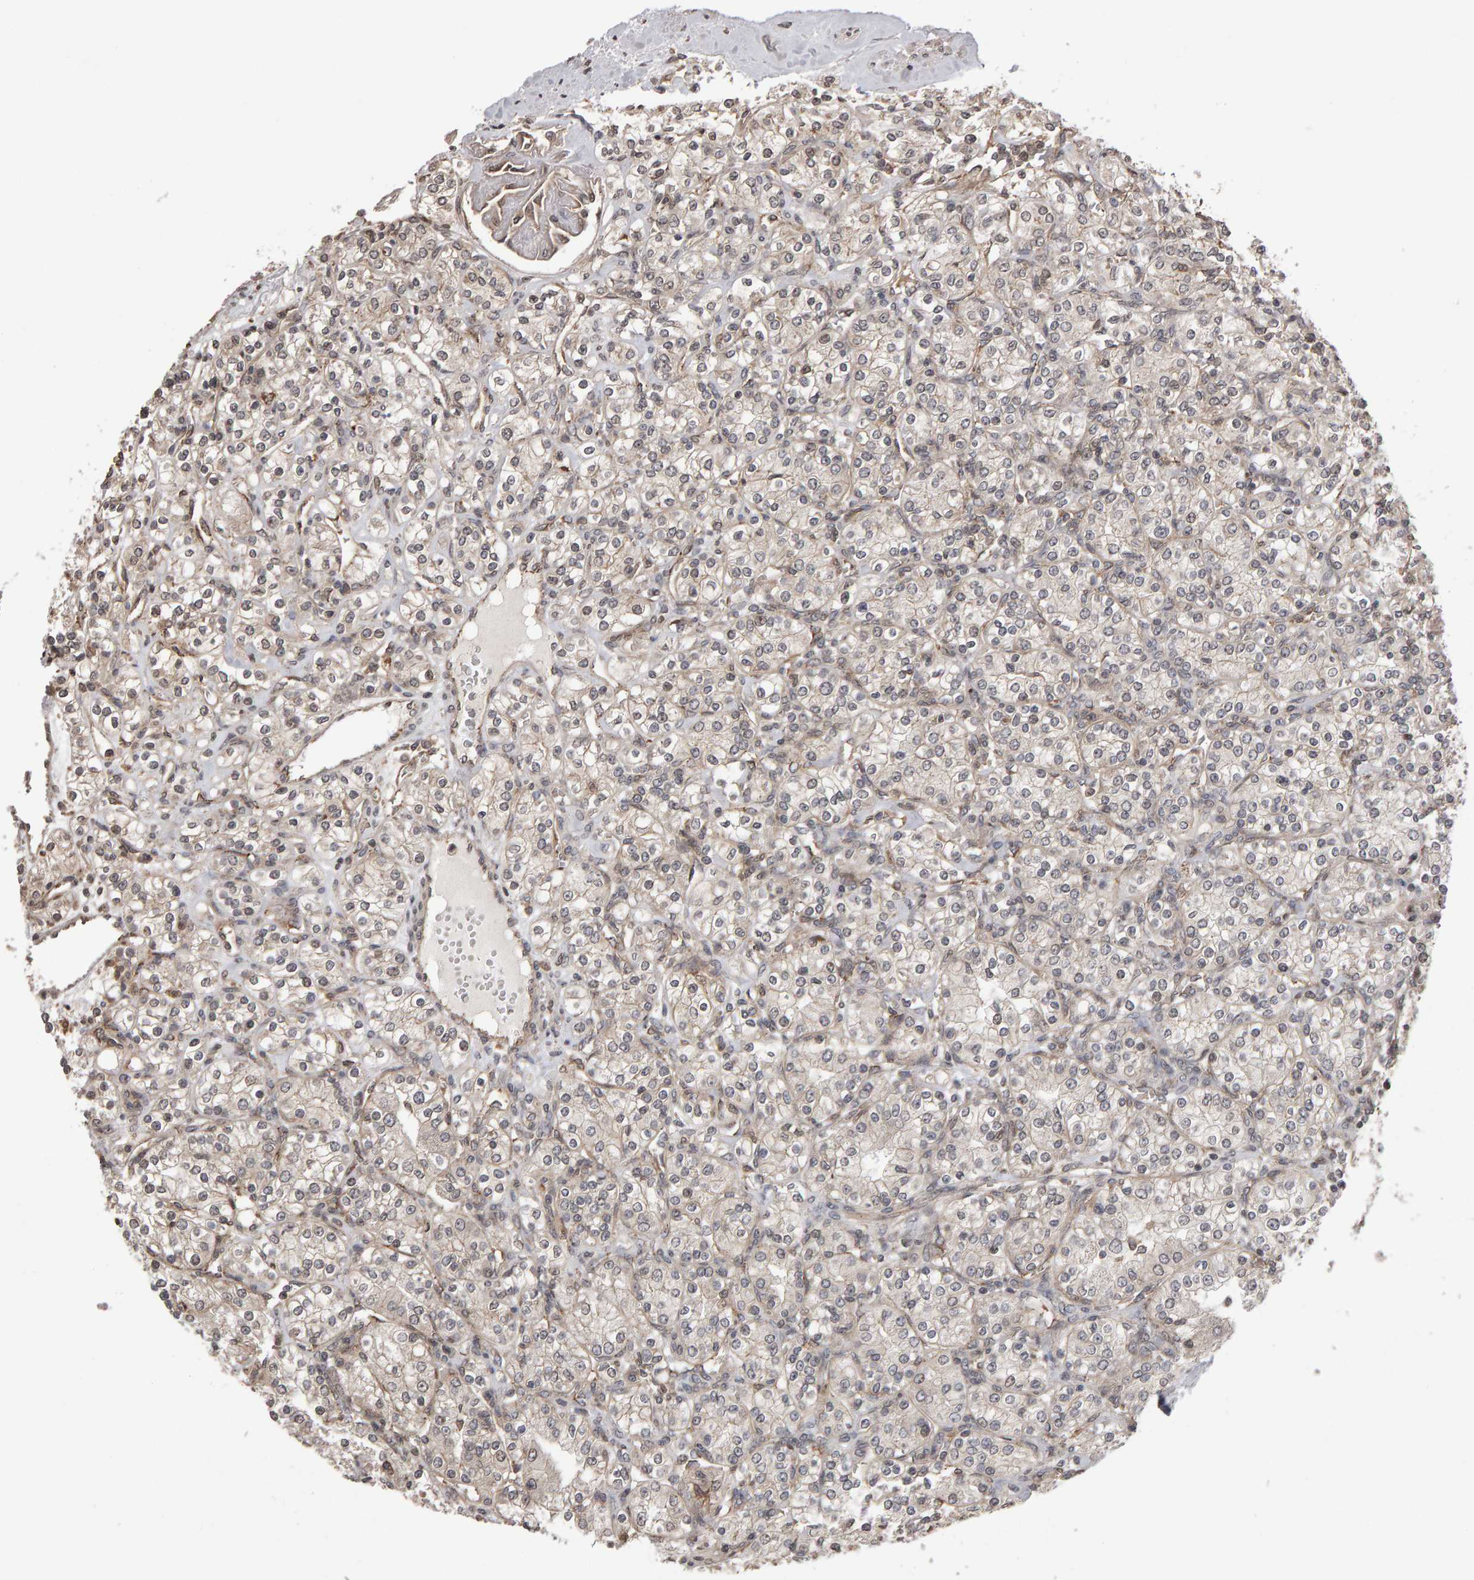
{"staining": {"intensity": "weak", "quantity": "<25%", "location": "cytoplasmic/membranous"}, "tissue": "renal cancer", "cell_type": "Tumor cells", "image_type": "cancer", "snomed": [{"axis": "morphology", "description": "Adenocarcinoma, NOS"}, {"axis": "topography", "description": "Kidney"}], "caption": "The photomicrograph demonstrates no significant expression in tumor cells of renal cancer. (Immunohistochemistry (ihc), brightfield microscopy, high magnification).", "gene": "SCRIB", "patient": {"sex": "male", "age": 77}}